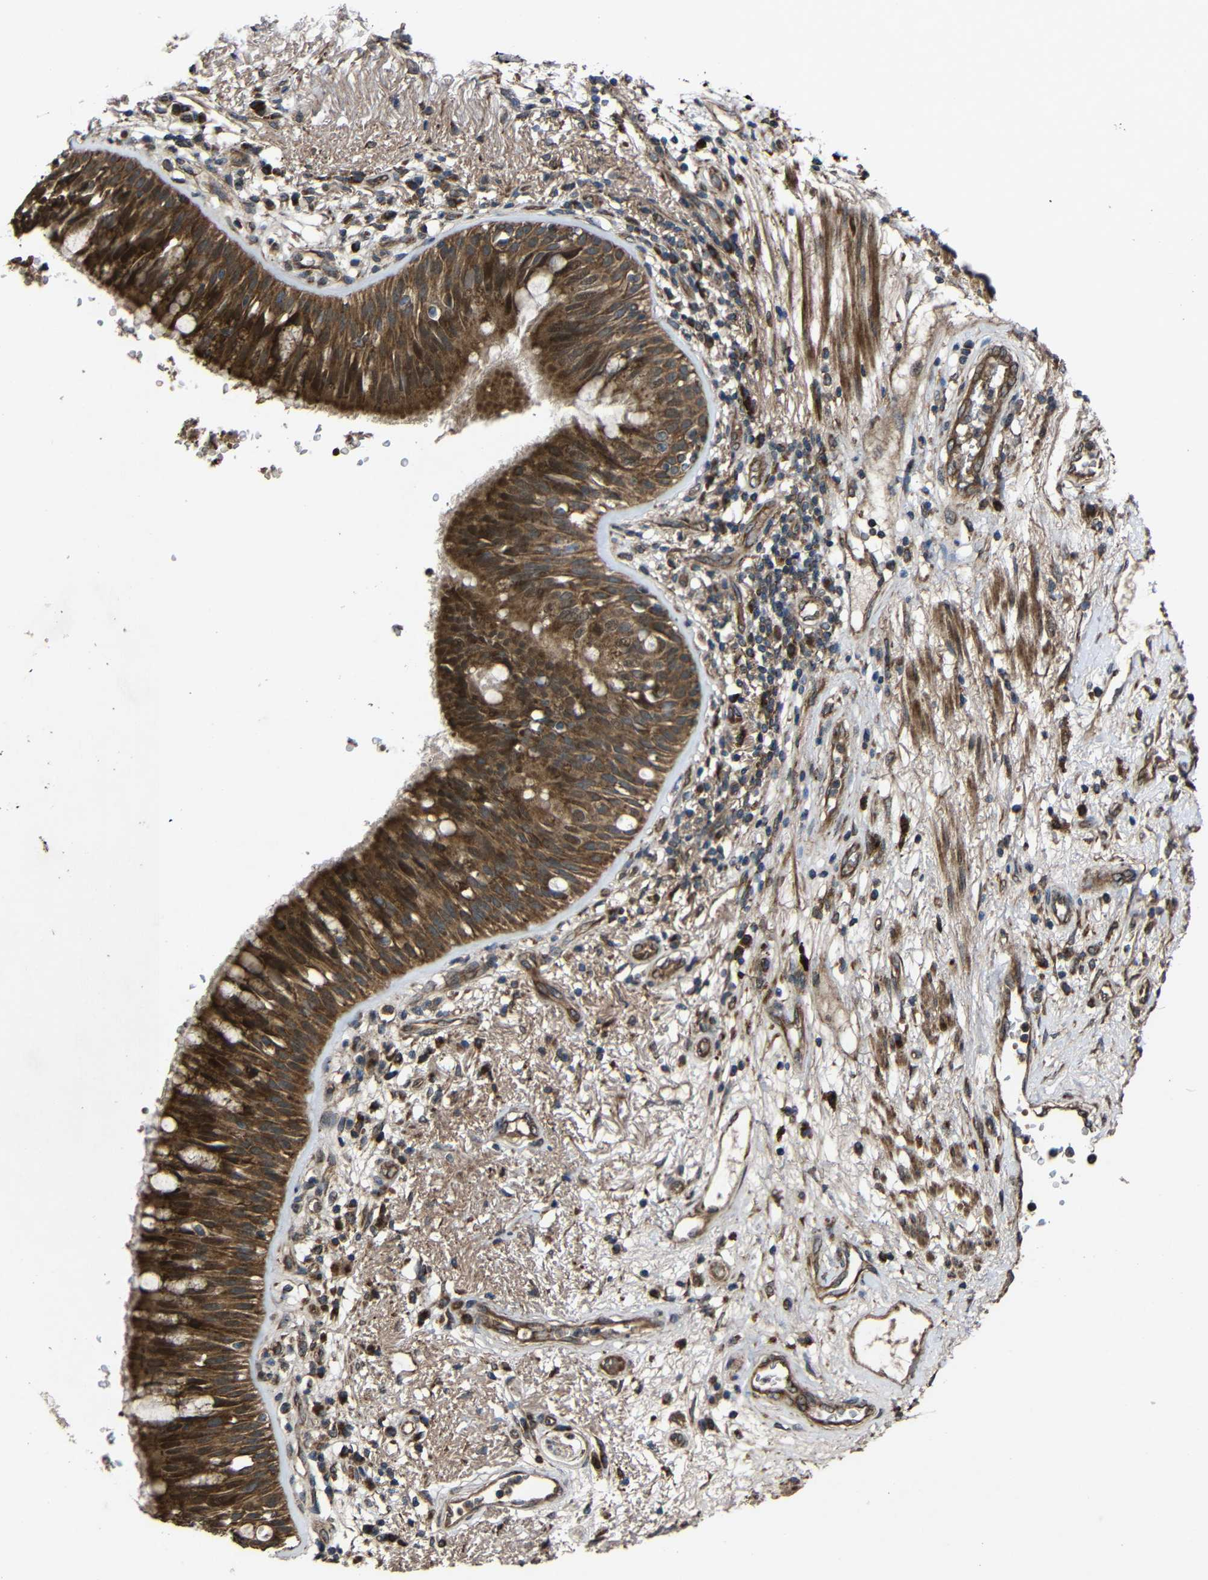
{"staining": {"intensity": "strong", "quantity": ">75%", "location": "cytoplasmic/membranous"}, "tissue": "bronchus", "cell_type": "Respiratory epithelial cells", "image_type": "normal", "snomed": [{"axis": "morphology", "description": "Normal tissue, NOS"}, {"axis": "morphology", "description": "Adenocarcinoma, NOS"}, {"axis": "morphology", "description": "Adenocarcinoma, metastatic, NOS"}, {"axis": "topography", "description": "Lymph node"}, {"axis": "topography", "description": "Bronchus"}, {"axis": "topography", "description": "Lung"}], "caption": "IHC of unremarkable human bronchus displays high levels of strong cytoplasmic/membranous positivity in approximately >75% of respiratory epithelial cells.", "gene": "C1GALT1", "patient": {"sex": "female", "age": 54}}